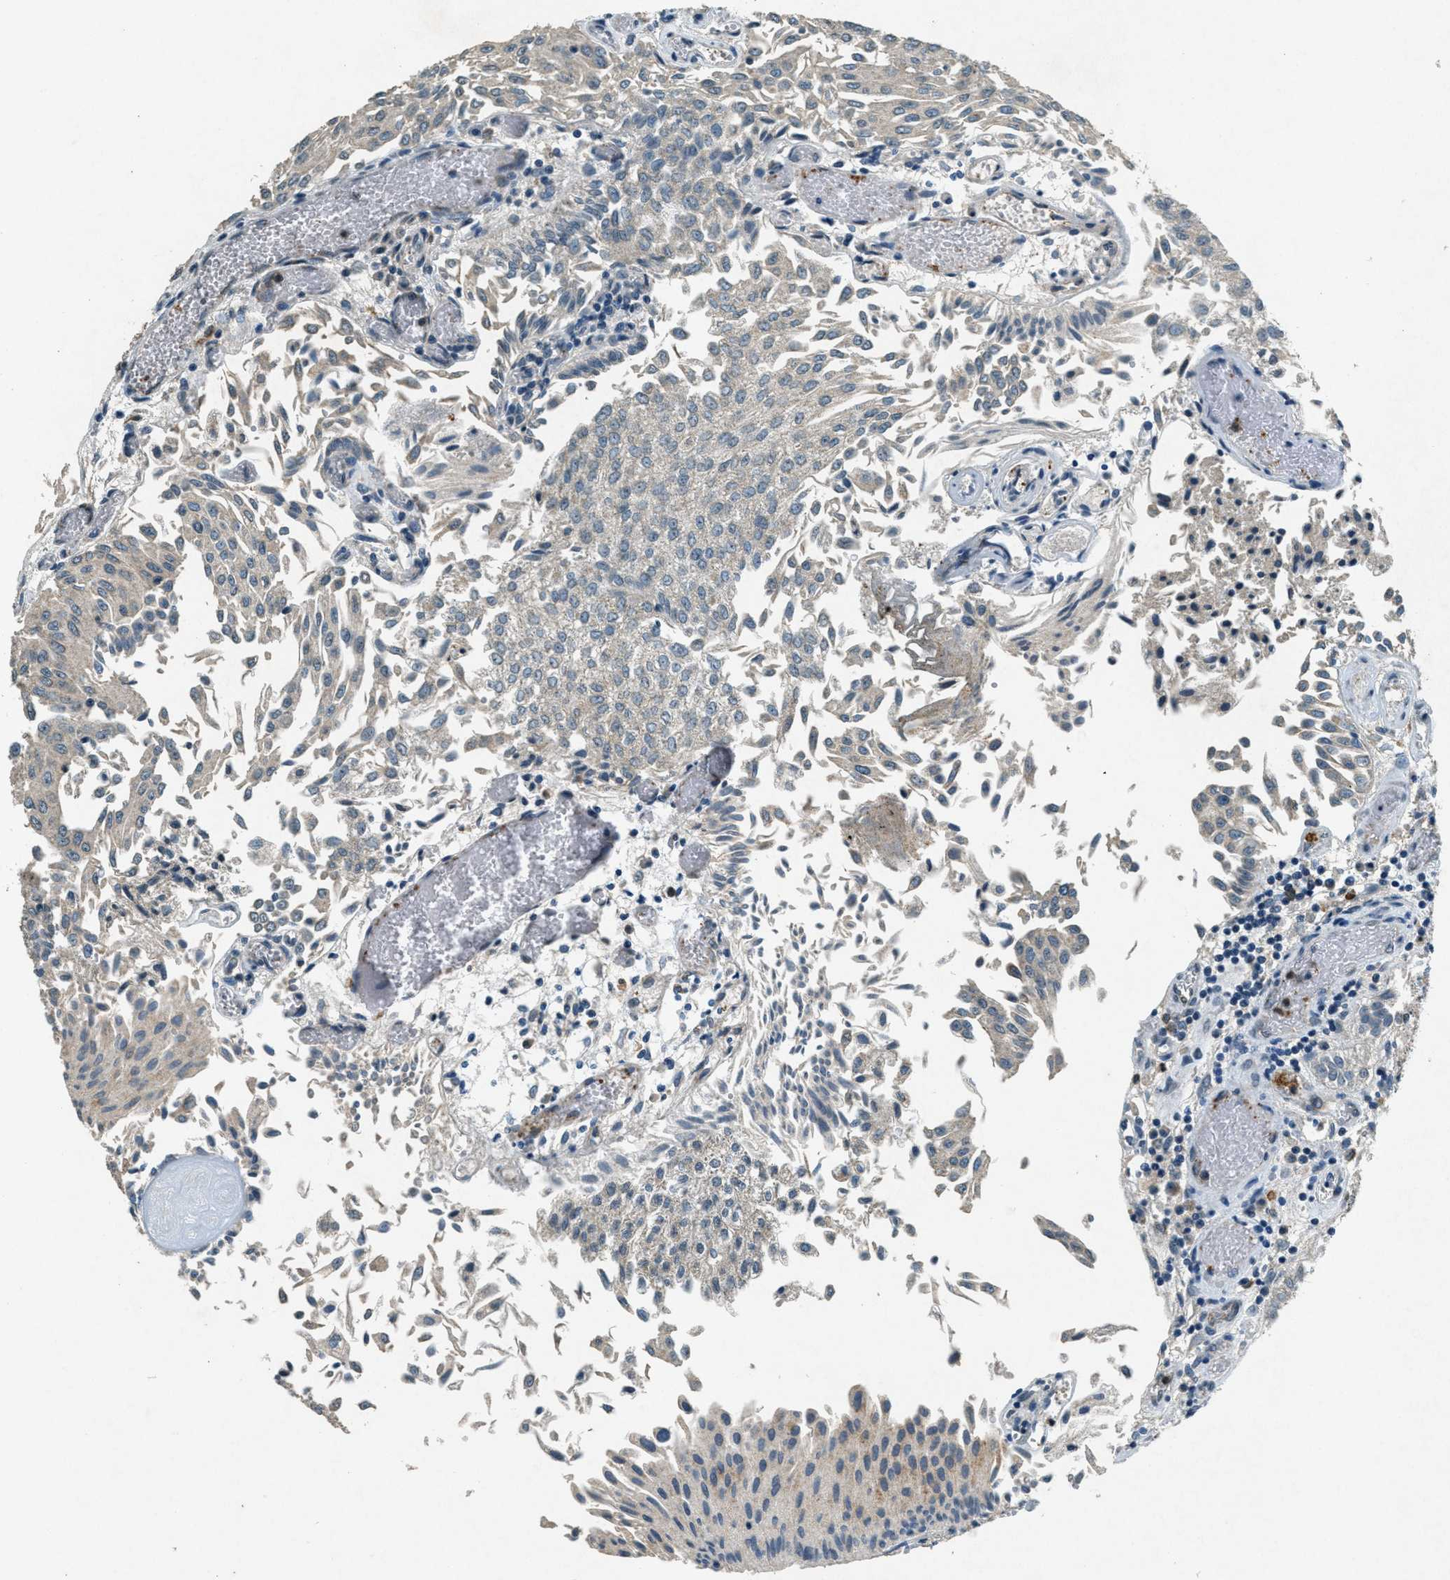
{"staining": {"intensity": "negative", "quantity": "none", "location": "none"}, "tissue": "urothelial cancer", "cell_type": "Tumor cells", "image_type": "cancer", "snomed": [{"axis": "morphology", "description": "Urothelial carcinoma, Low grade"}, {"axis": "topography", "description": "Urinary bladder"}], "caption": "The micrograph demonstrates no significant expression in tumor cells of low-grade urothelial carcinoma.", "gene": "RAB3D", "patient": {"sex": "male", "age": 86}}